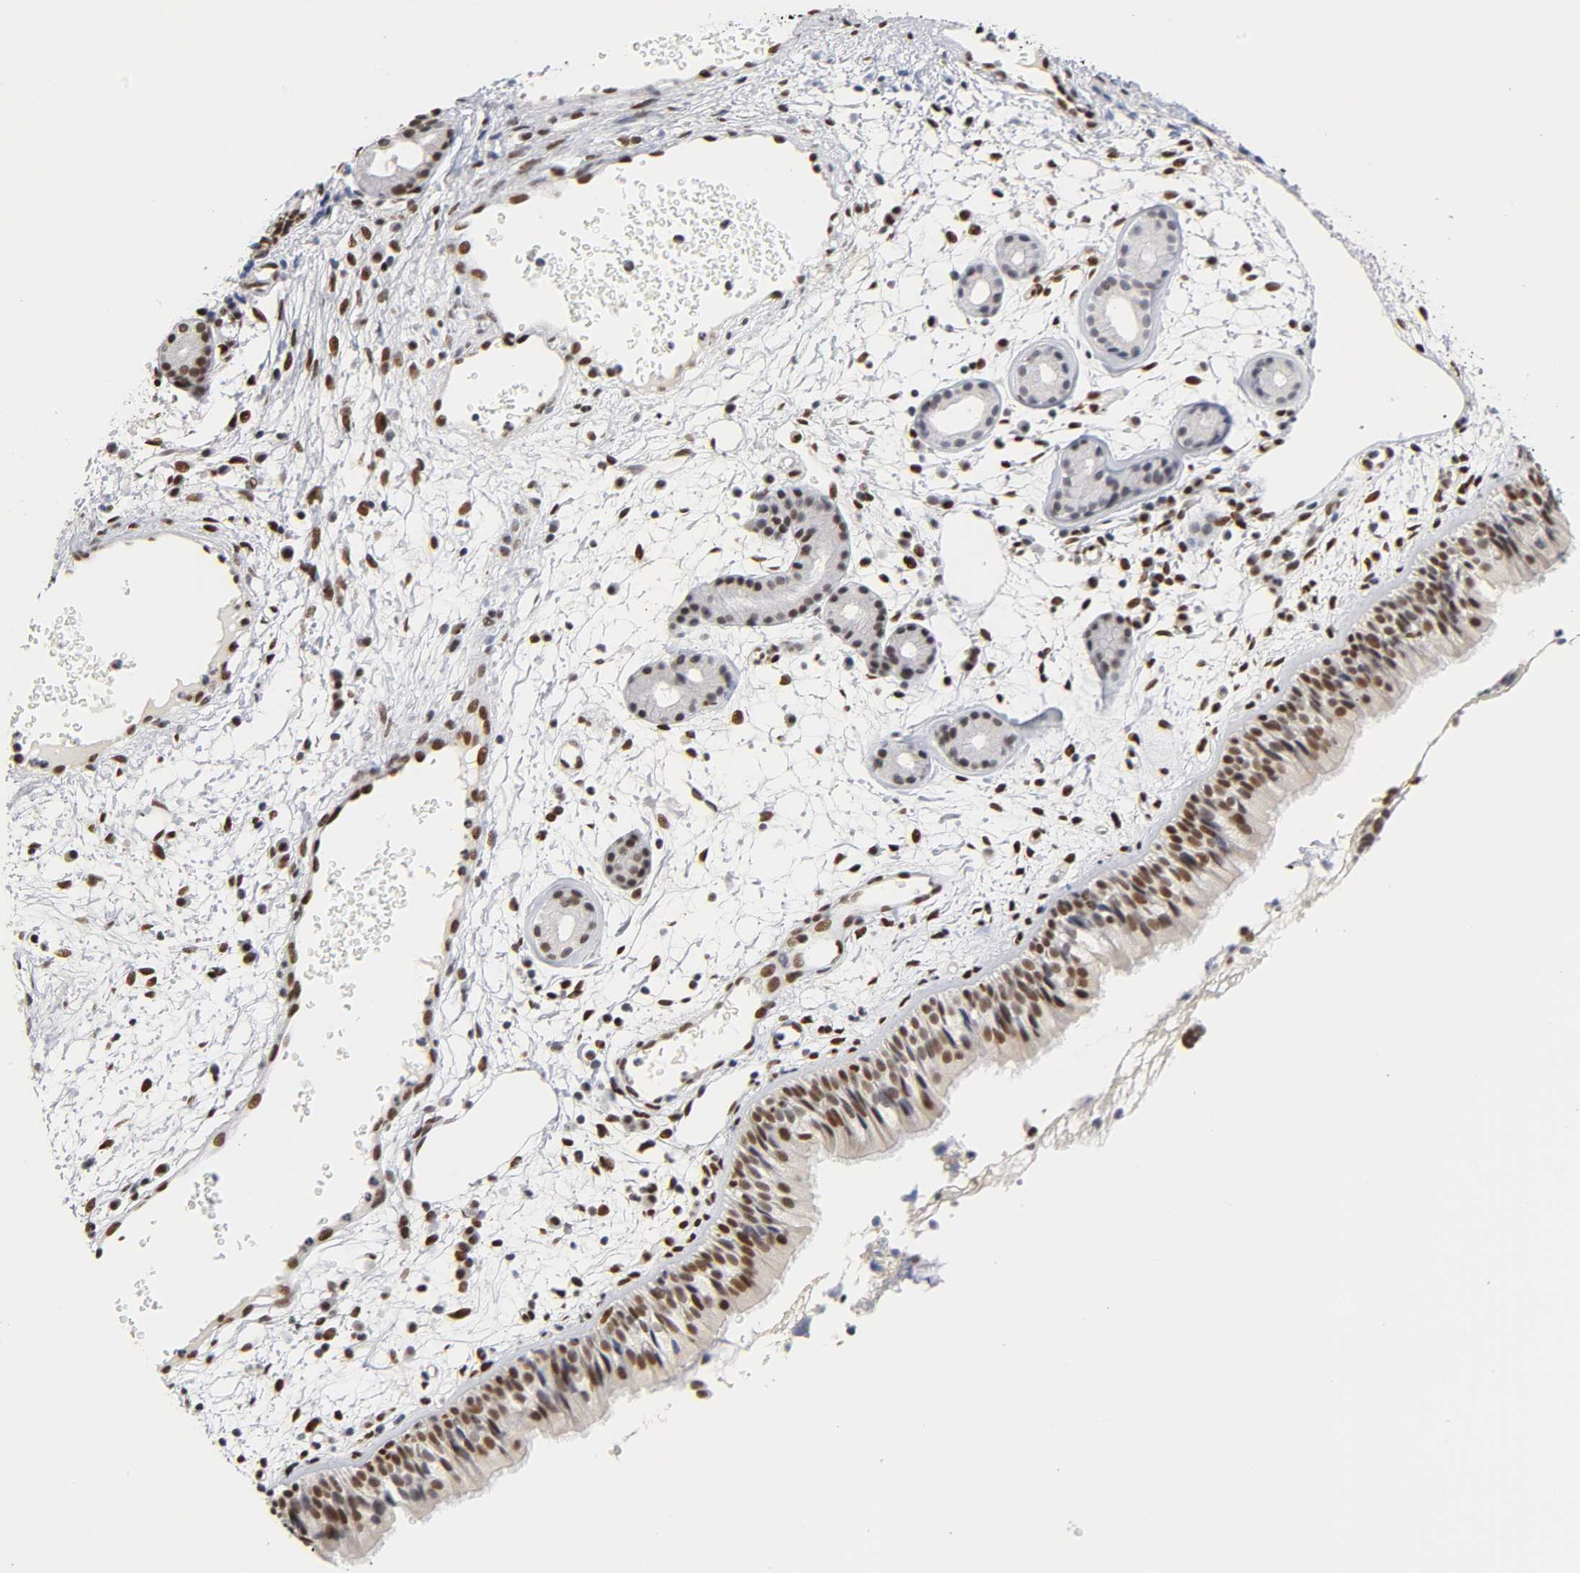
{"staining": {"intensity": "strong", "quantity": ">75%", "location": "nuclear"}, "tissue": "nasopharynx", "cell_type": "Respiratory epithelial cells", "image_type": "normal", "snomed": [{"axis": "morphology", "description": "Normal tissue, NOS"}, {"axis": "morphology", "description": "Inflammation, NOS"}, {"axis": "topography", "description": "Nasopharynx"}], "caption": "The image exhibits immunohistochemical staining of benign nasopharynx. There is strong nuclear expression is appreciated in about >75% of respiratory epithelial cells.", "gene": "NR3C1", "patient": {"sex": "female", "age": 55}}